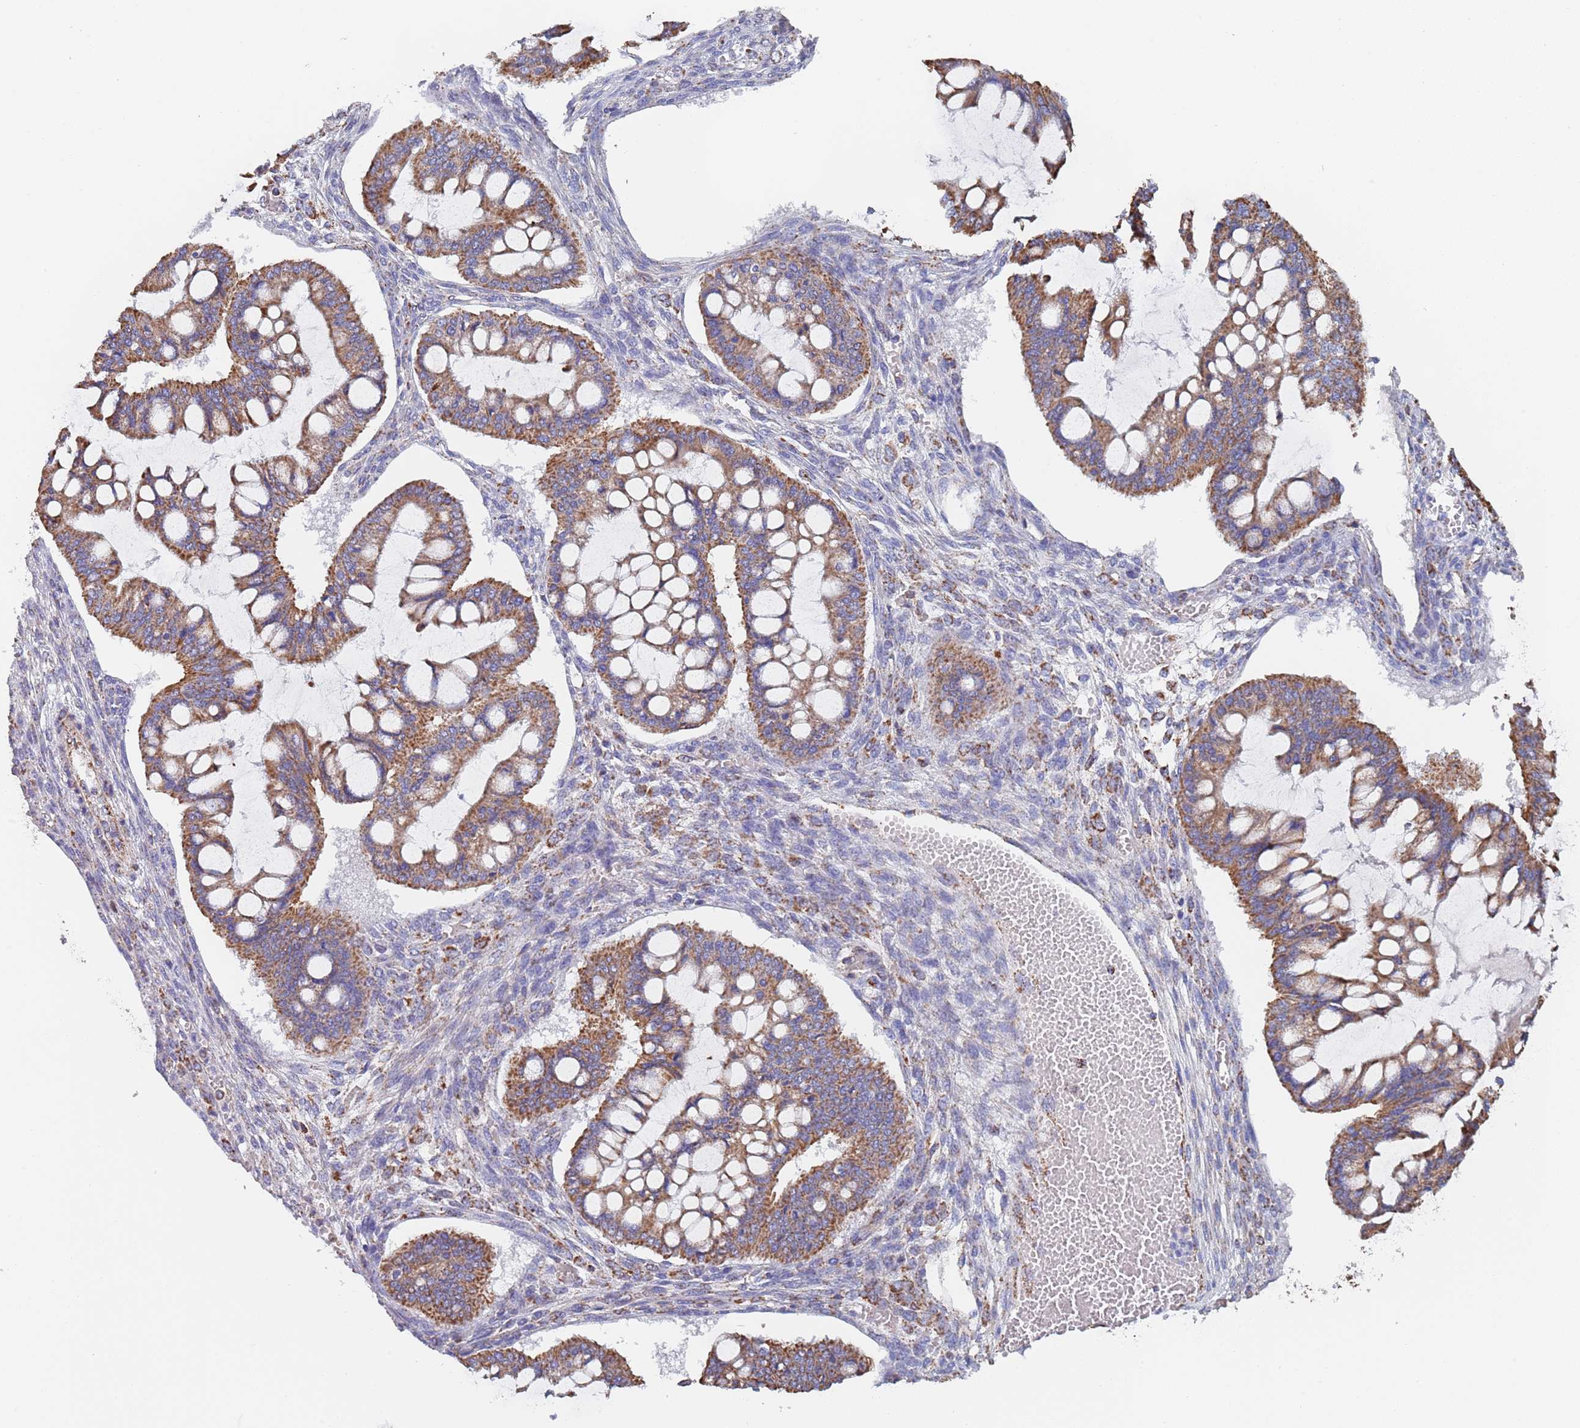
{"staining": {"intensity": "moderate", "quantity": ">75%", "location": "cytoplasmic/membranous"}, "tissue": "ovarian cancer", "cell_type": "Tumor cells", "image_type": "cancer", "snomed": [{"axis": "morphology", "description": "Cystadenocarcinoma, mucinous, NOS"}, {"axis": "topography", "description": "Ovary"}], "caption": "Immunohistochemistry (IHC) (DAB (3,3'-diaminobenzidine)) staining of human ovarian cancer demonstrates moderate cytoplasmic/membranous protein staining in about >75% of tumor cells.", "gene": "PGP", "patient": {"sex": "female", "age": 73}}